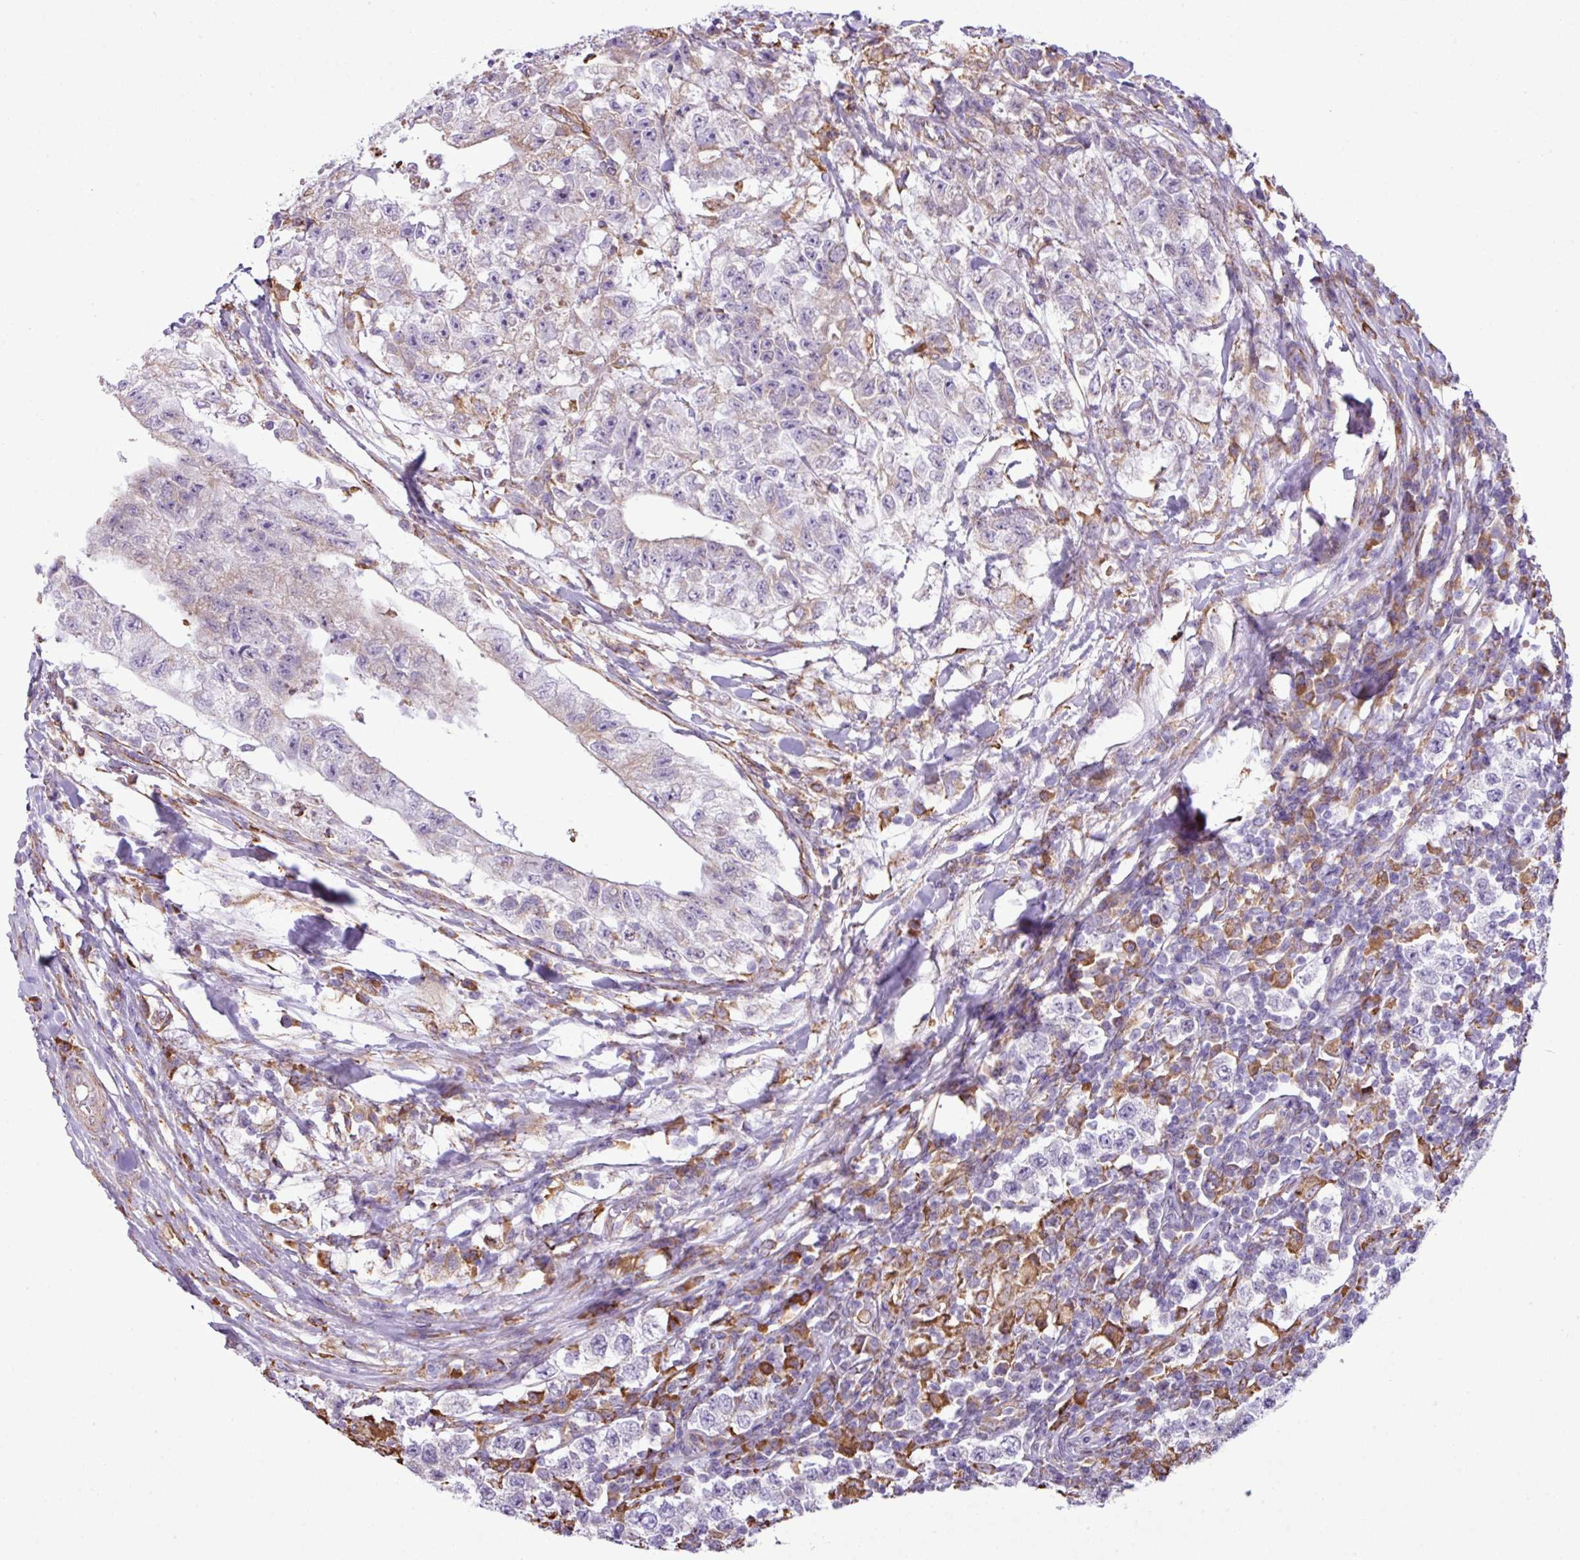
{"staining": {"intensity": "negative", "quantity": "none", "location": "none"}, "tissue": "testis cancer", "cell_type": "Tumor cells", "image_type": "cancer", "snomed": [{"axis": "morphology", "description": "Seminoma, NOS"}, {"axis": "morphology", "description": "Carcinoma, Embryonal, NOS"}, {"axis": "topography", "description": "Testis"}], "caption": "Testis cancer was stained to show a protein in brown. There is no significant staining in tumor cells. The staining was performed using DAB to visualize the protein expression in brown, while the nuclei were stained in blue with hematoxylin (Magnification: 20x).", "gene": "ZSCAN5A", "patient": {"sex": "male", "age": 41}}